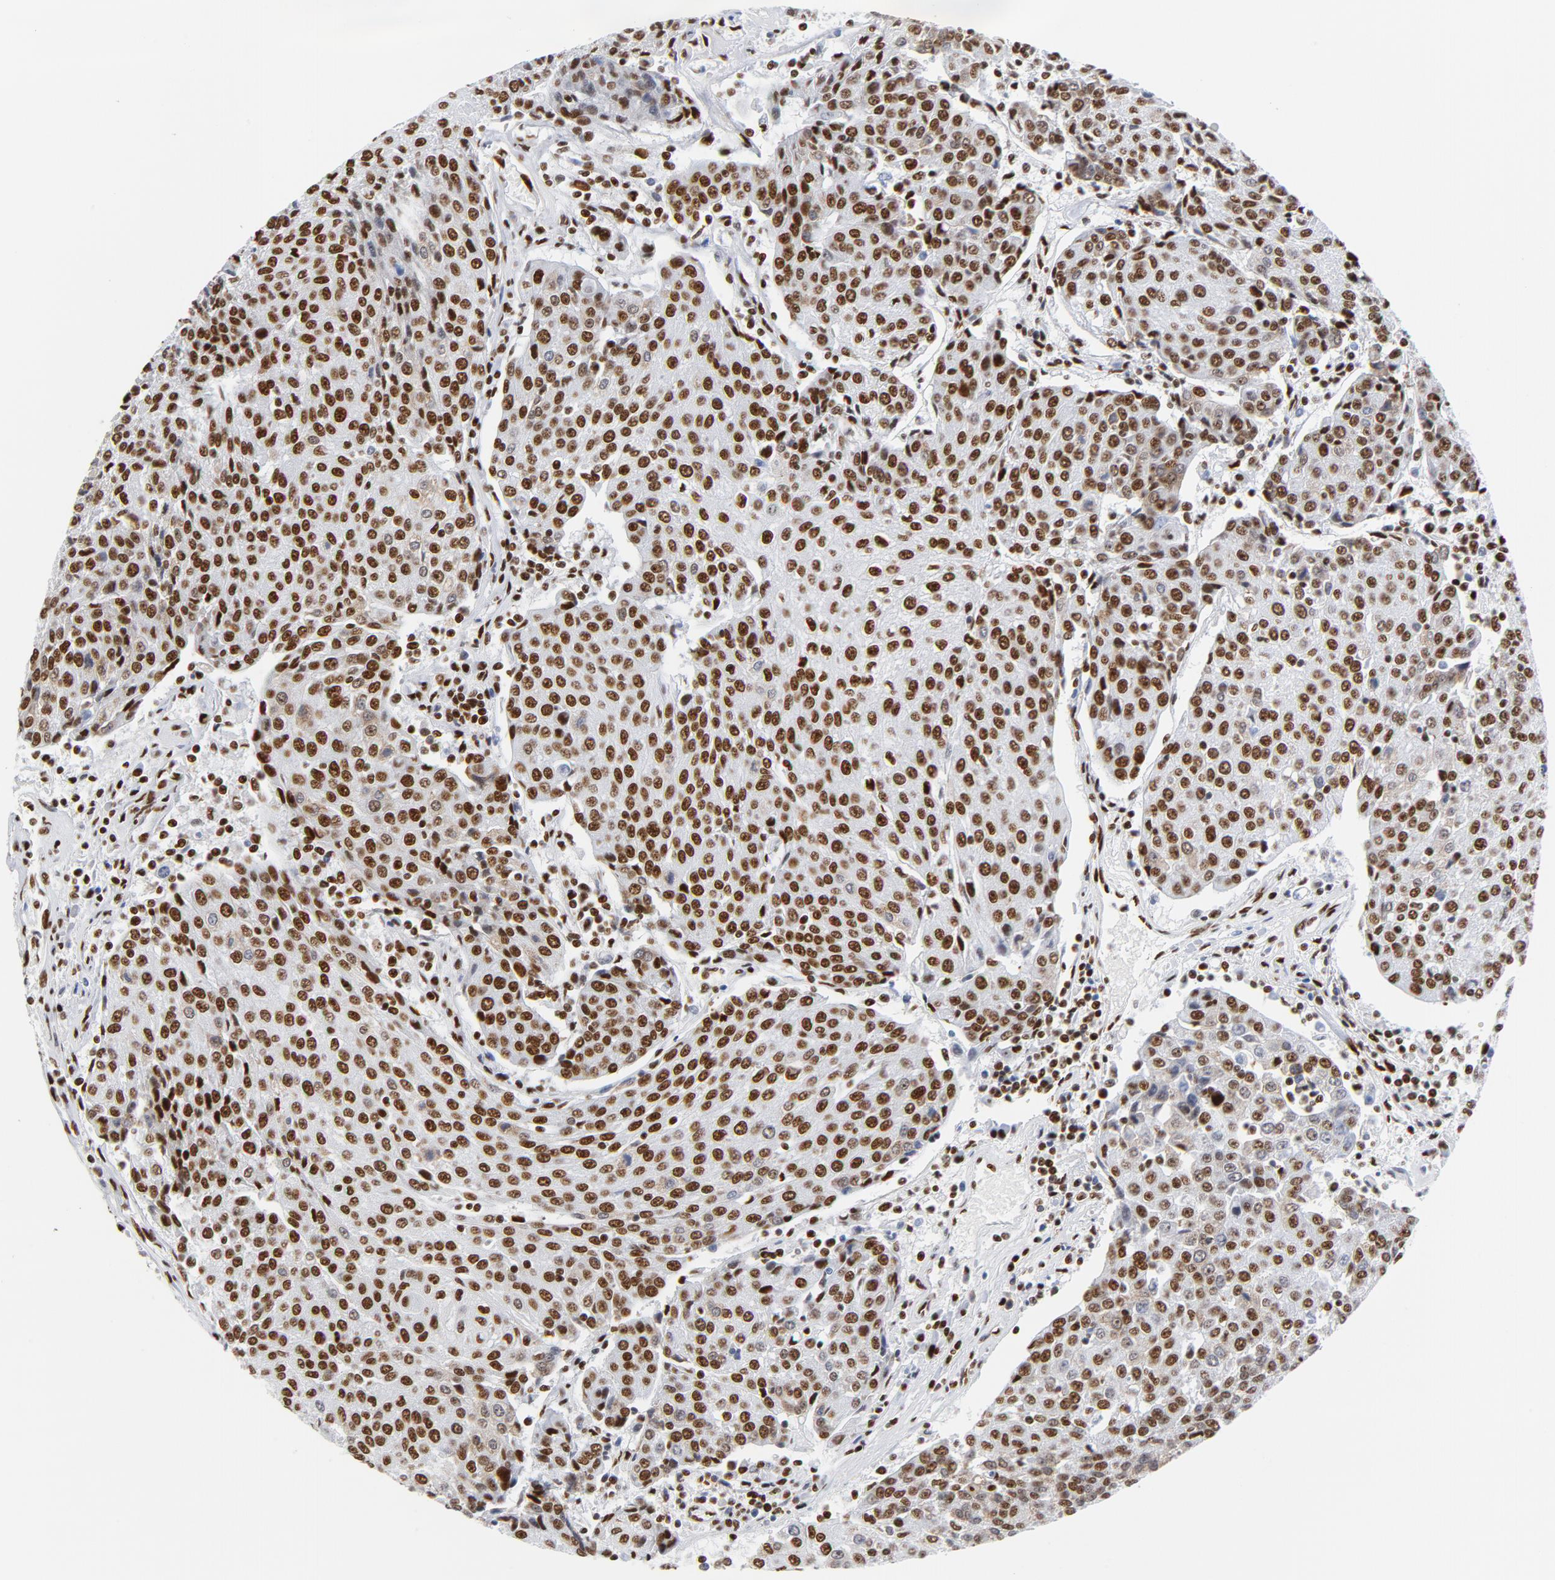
{"staining": {"intensity": "strong", "quantity": ">75%", "location": "nuclear"}, "tissue": "urothelial cancer", "cell_type": "Tumor cells", "image_type": "cancer", "snomed": [{"axis": "morphology", "description": "Urothelial carcinoma, High grade"}, {"axis": "topography", "description": "Urinary bladder"}], "caption": "Strong nuclear expression is seen in about >75% of tumor cells in urothelial cancer.", "gene": "XRCC5", "patient": {"sex": "female", "age": 85}}